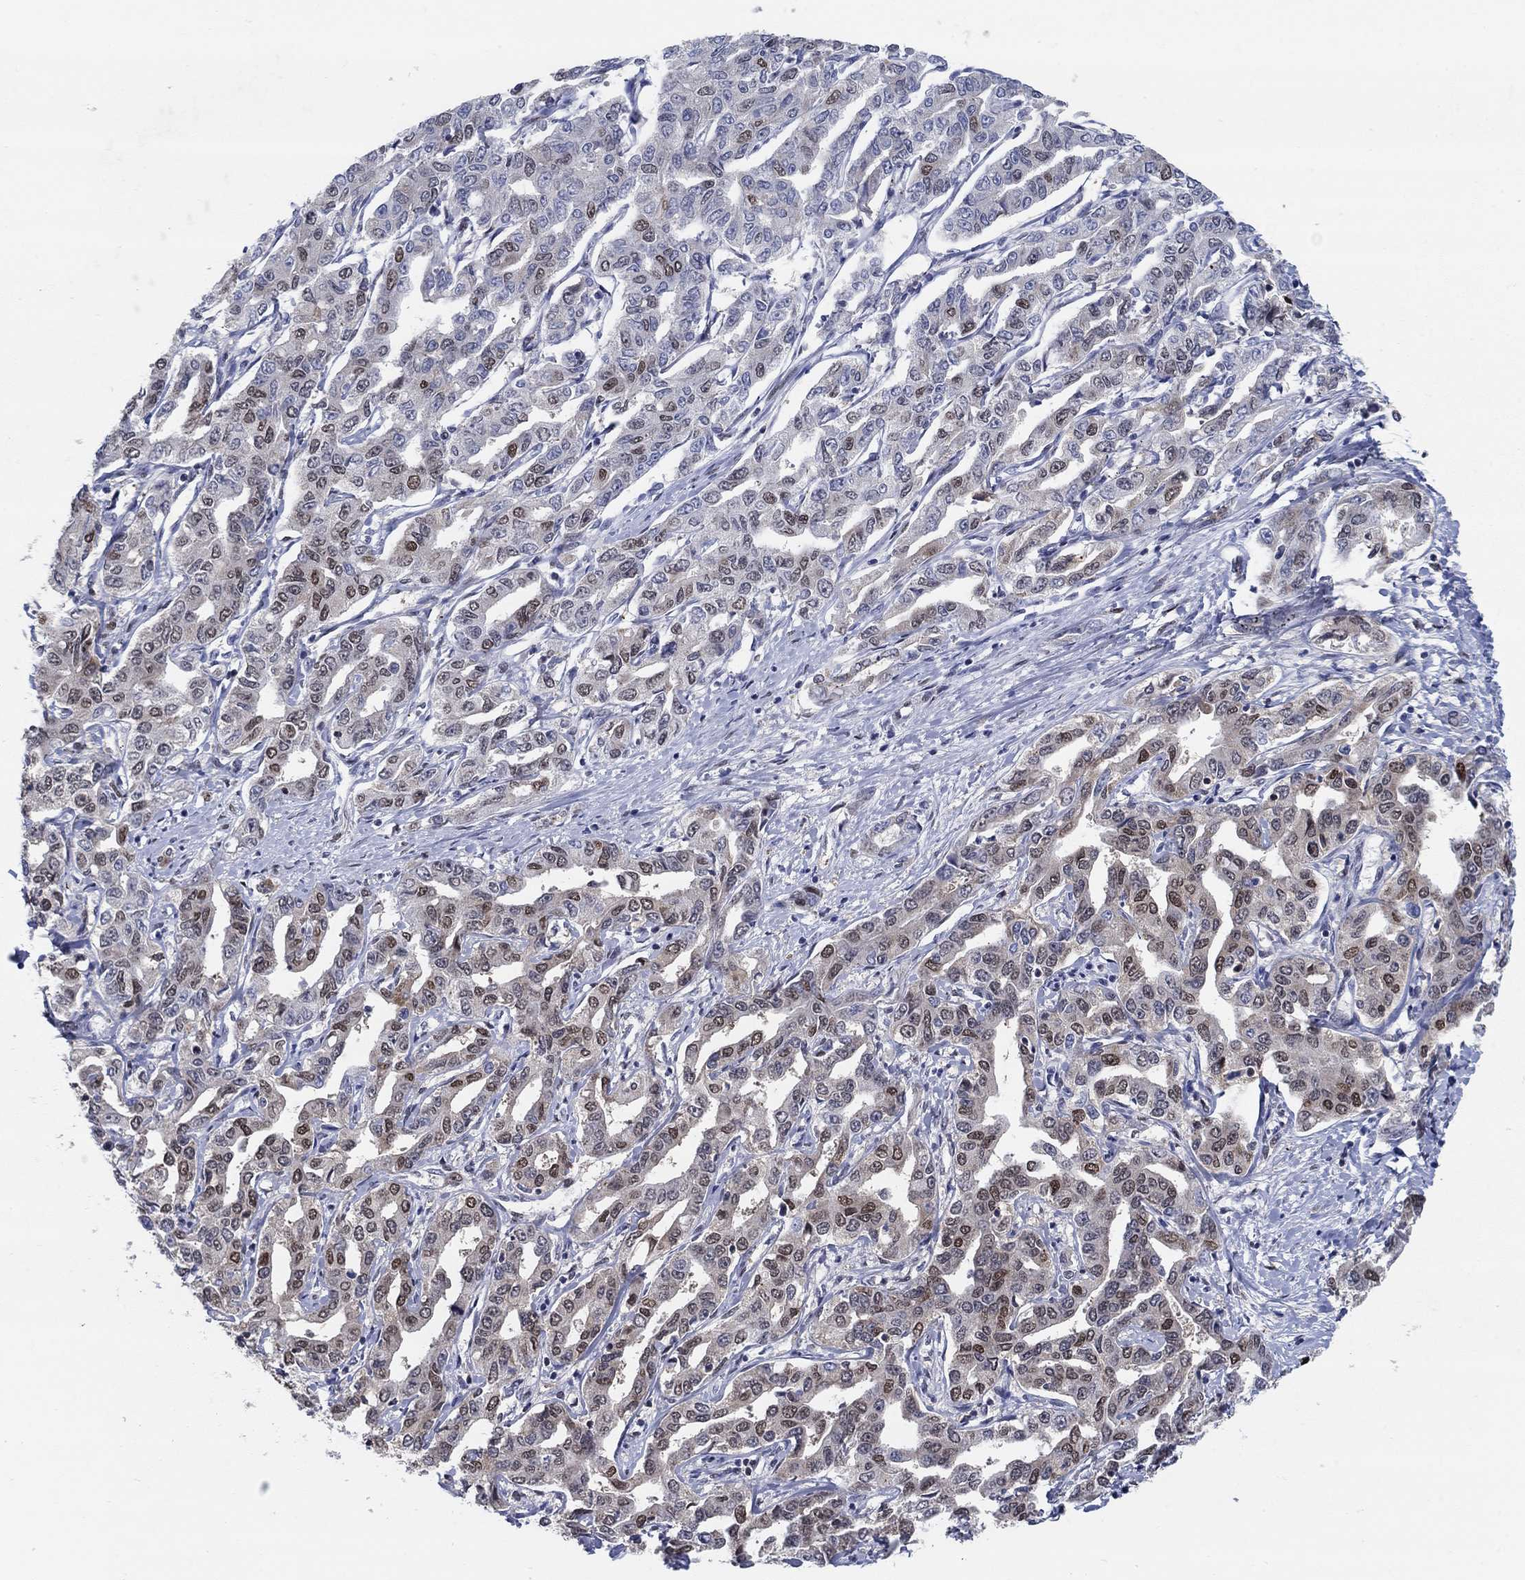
{"staining": {"intensity": "moderate", "quantity": "25%-75%", "location": "nuclear"}, "tissue": "liver cancer", "cell_type": "Tumor cells", "image_type": "cancer", "snomed": [{"axis": "morphology", "description": "Cholangiocarcinoma"}, {"axis": "topography", "description": "Liver"}], "caption": "Liver cholangiocarcinoma tissue exhibits moderate nuclear expression in approximately 25%-75% of tumor cells", "gene": "CENPE", "patient": {"sex": "male", "age": 59}}